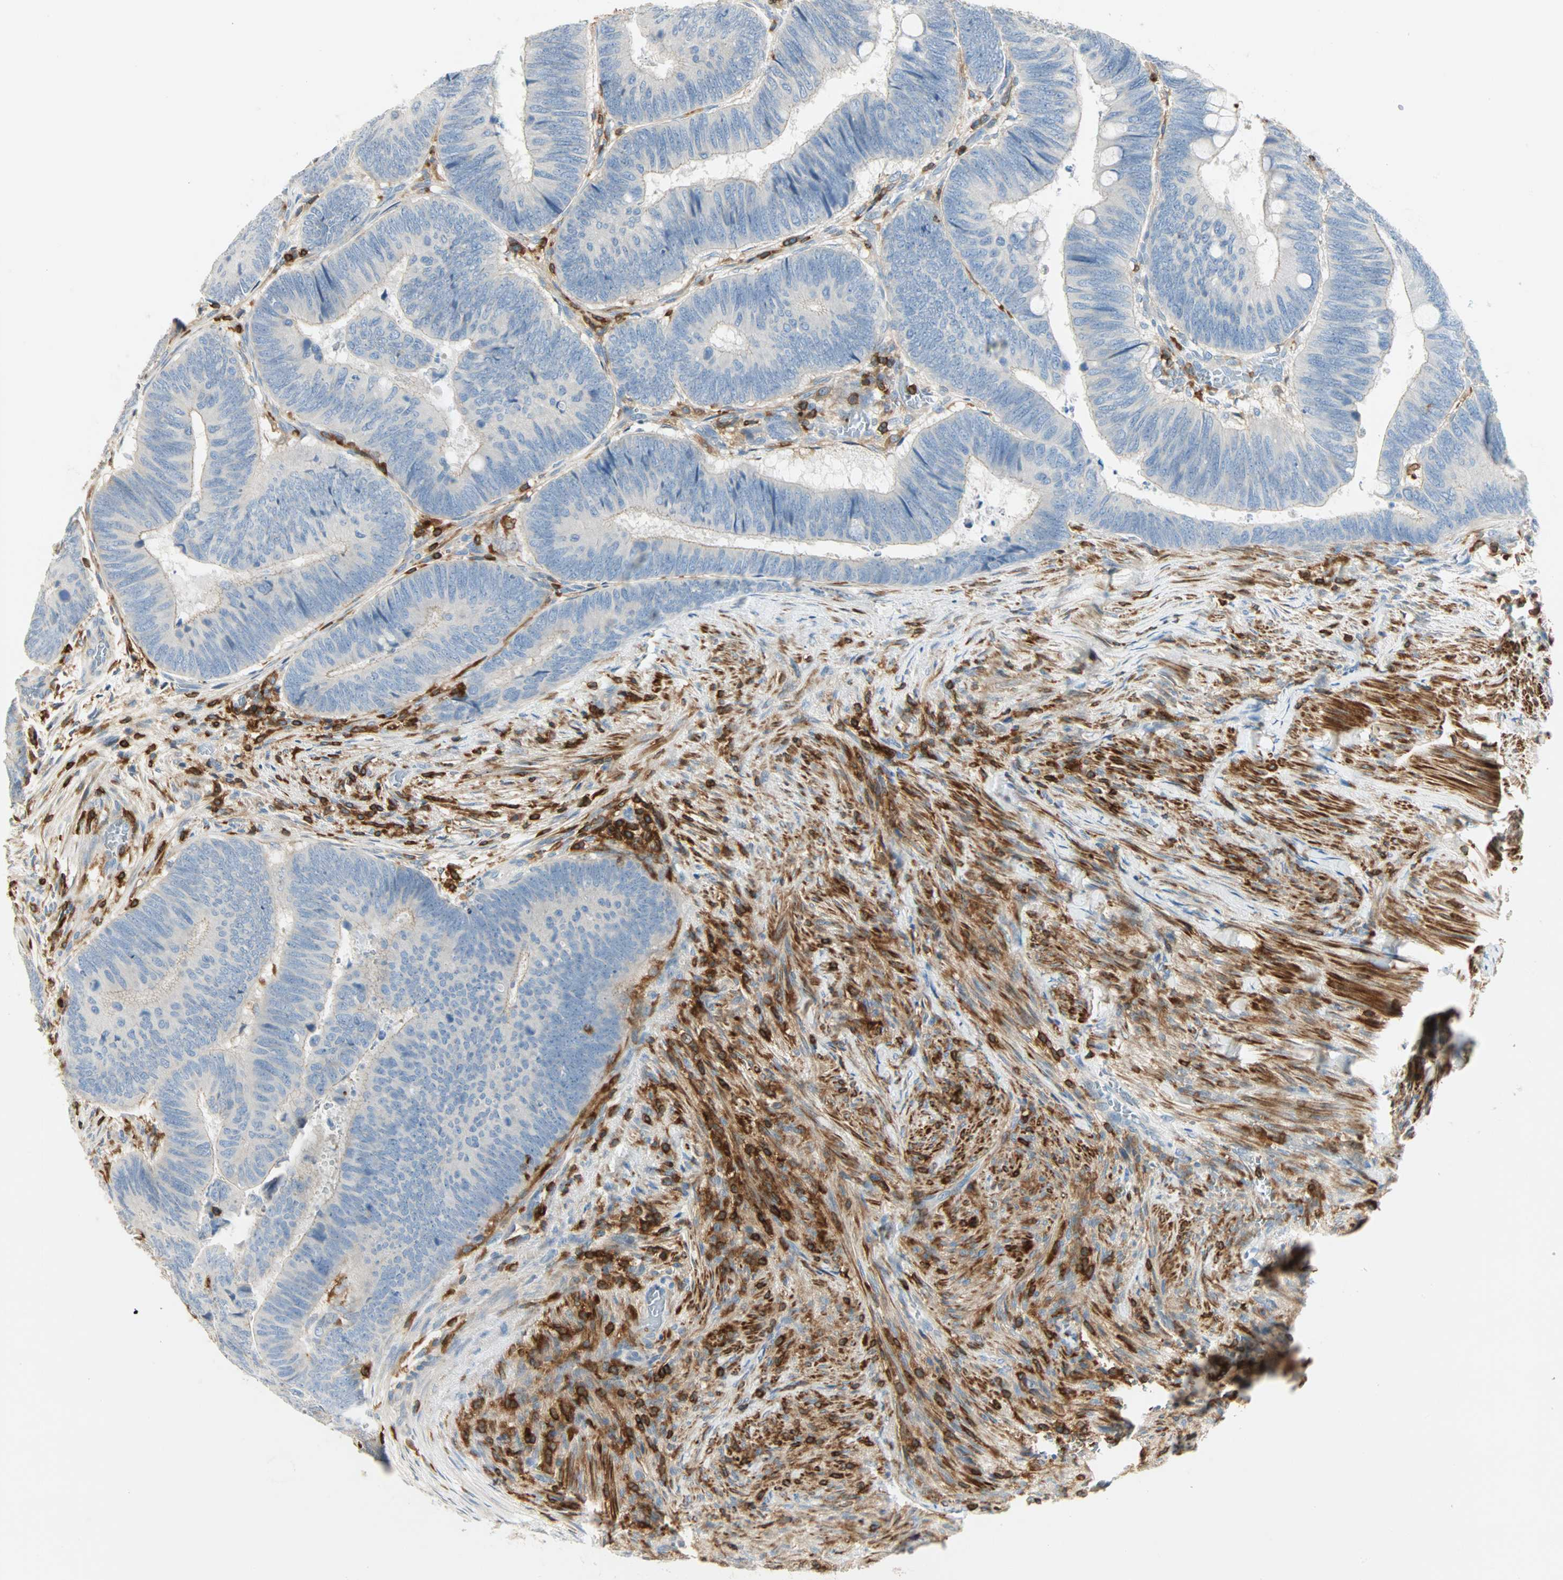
{"staining": {"intensity": "negative", "quantity": "none", "location": "none"}, "tissue": "colorectal cancer", "cell_type": "Tumor cells", "image_type": "cancer", "snomed": [{"axis": "morphology", "description": "Normal tissue, NOS"}, {"axis": "morphology", "description": "Adenocarcinoma, NOS"}, {"axis": "topography", "description": "Rectum"}, {"axis": "topography", "description": "Peripheral nerve tissue"}], "caption": "Immunohistochemical staining of colorectal cancer (adenocarcinoma) exhibits no significant positivity in tumor cells.", "gene": "FMNL1", "patient": {"sex": "male", "age": 92}}